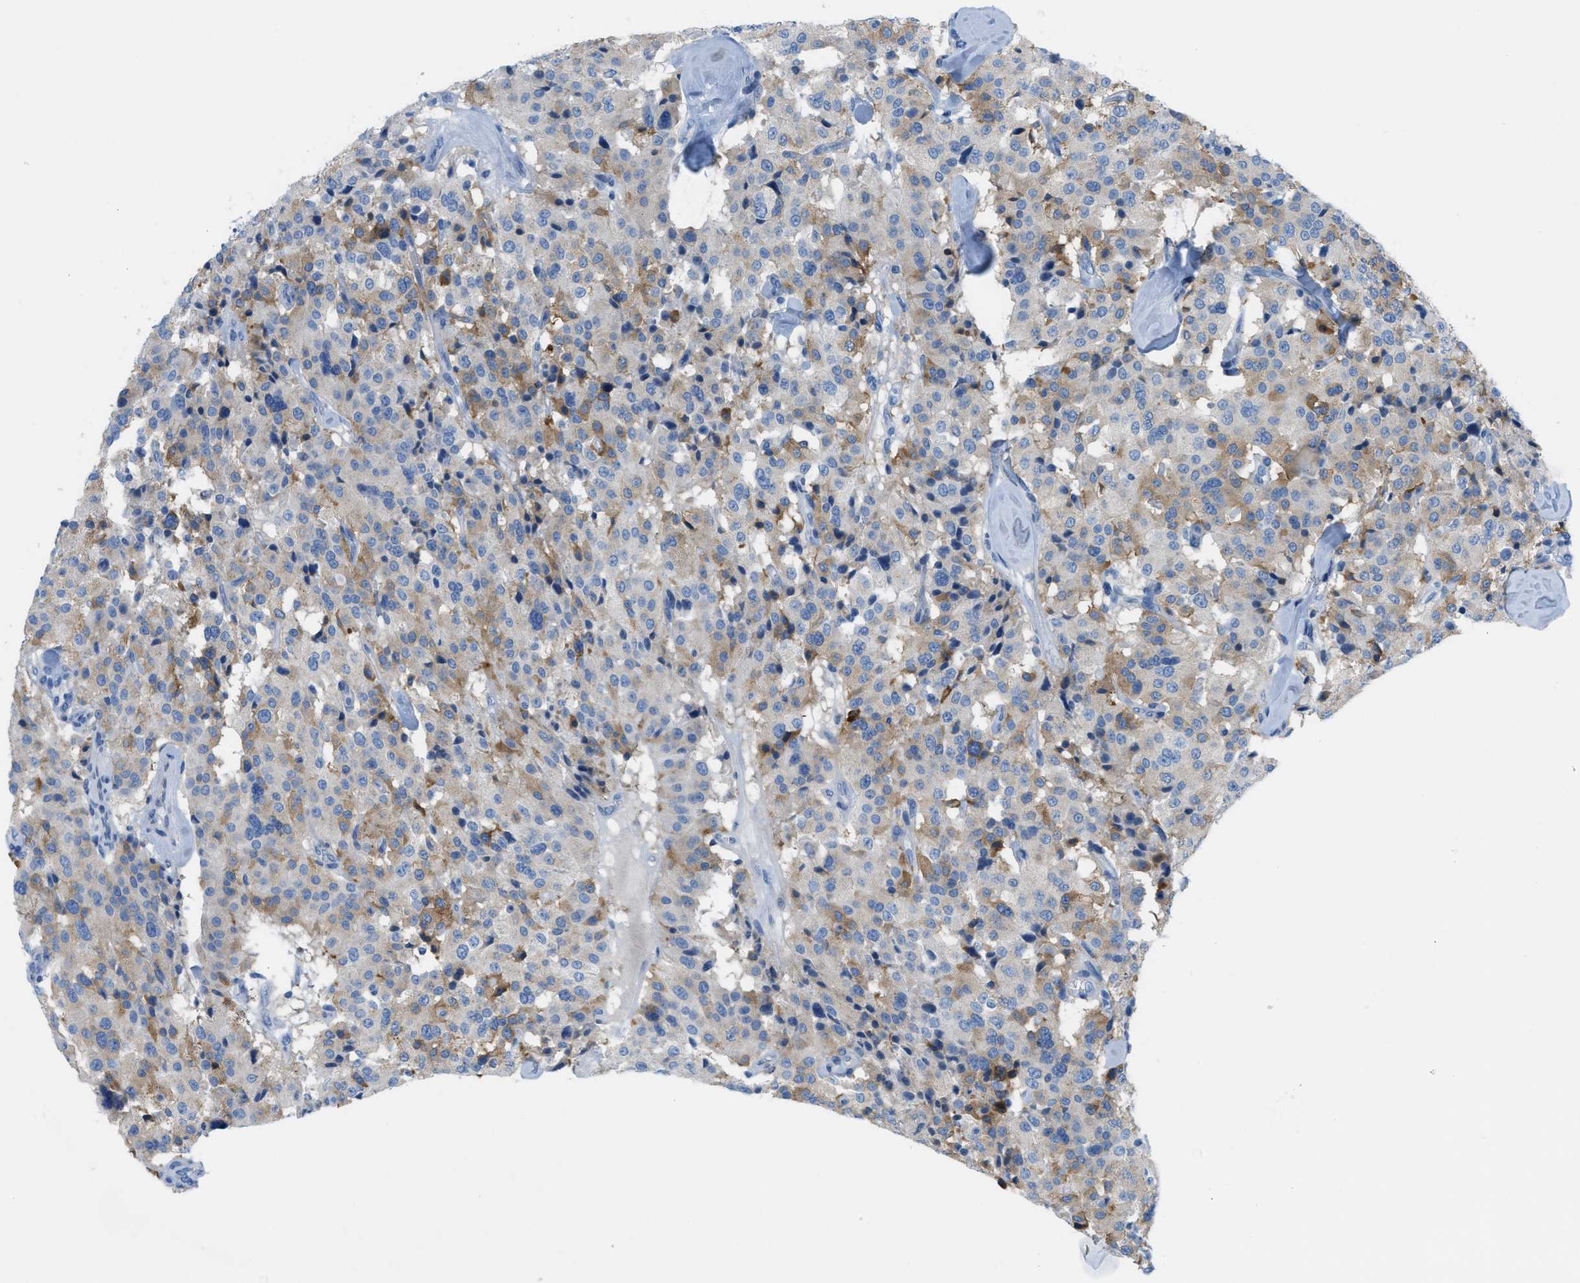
{"staining": {"intensity": "moderate", "quantity": "<25%", "location": "cytoplasmic/membranous"}, "tissue": "carcinoid", "cell_type": "Tumor cells", "image_type": "cancer", "snomed": [{"axis": "morphology", "description": "Carcinoid, malignant, NOS"}, {"axis": "topography", "description": "Lung"}], "caption": "Carcinoid (malignant) was stained to show a protein in brown. There is low levels of moderate cytoplasmic/membranous staining in about <25% of tumor cells.", "gene": "ASGR1", "patient": {"sex": "male", "age": 30}}